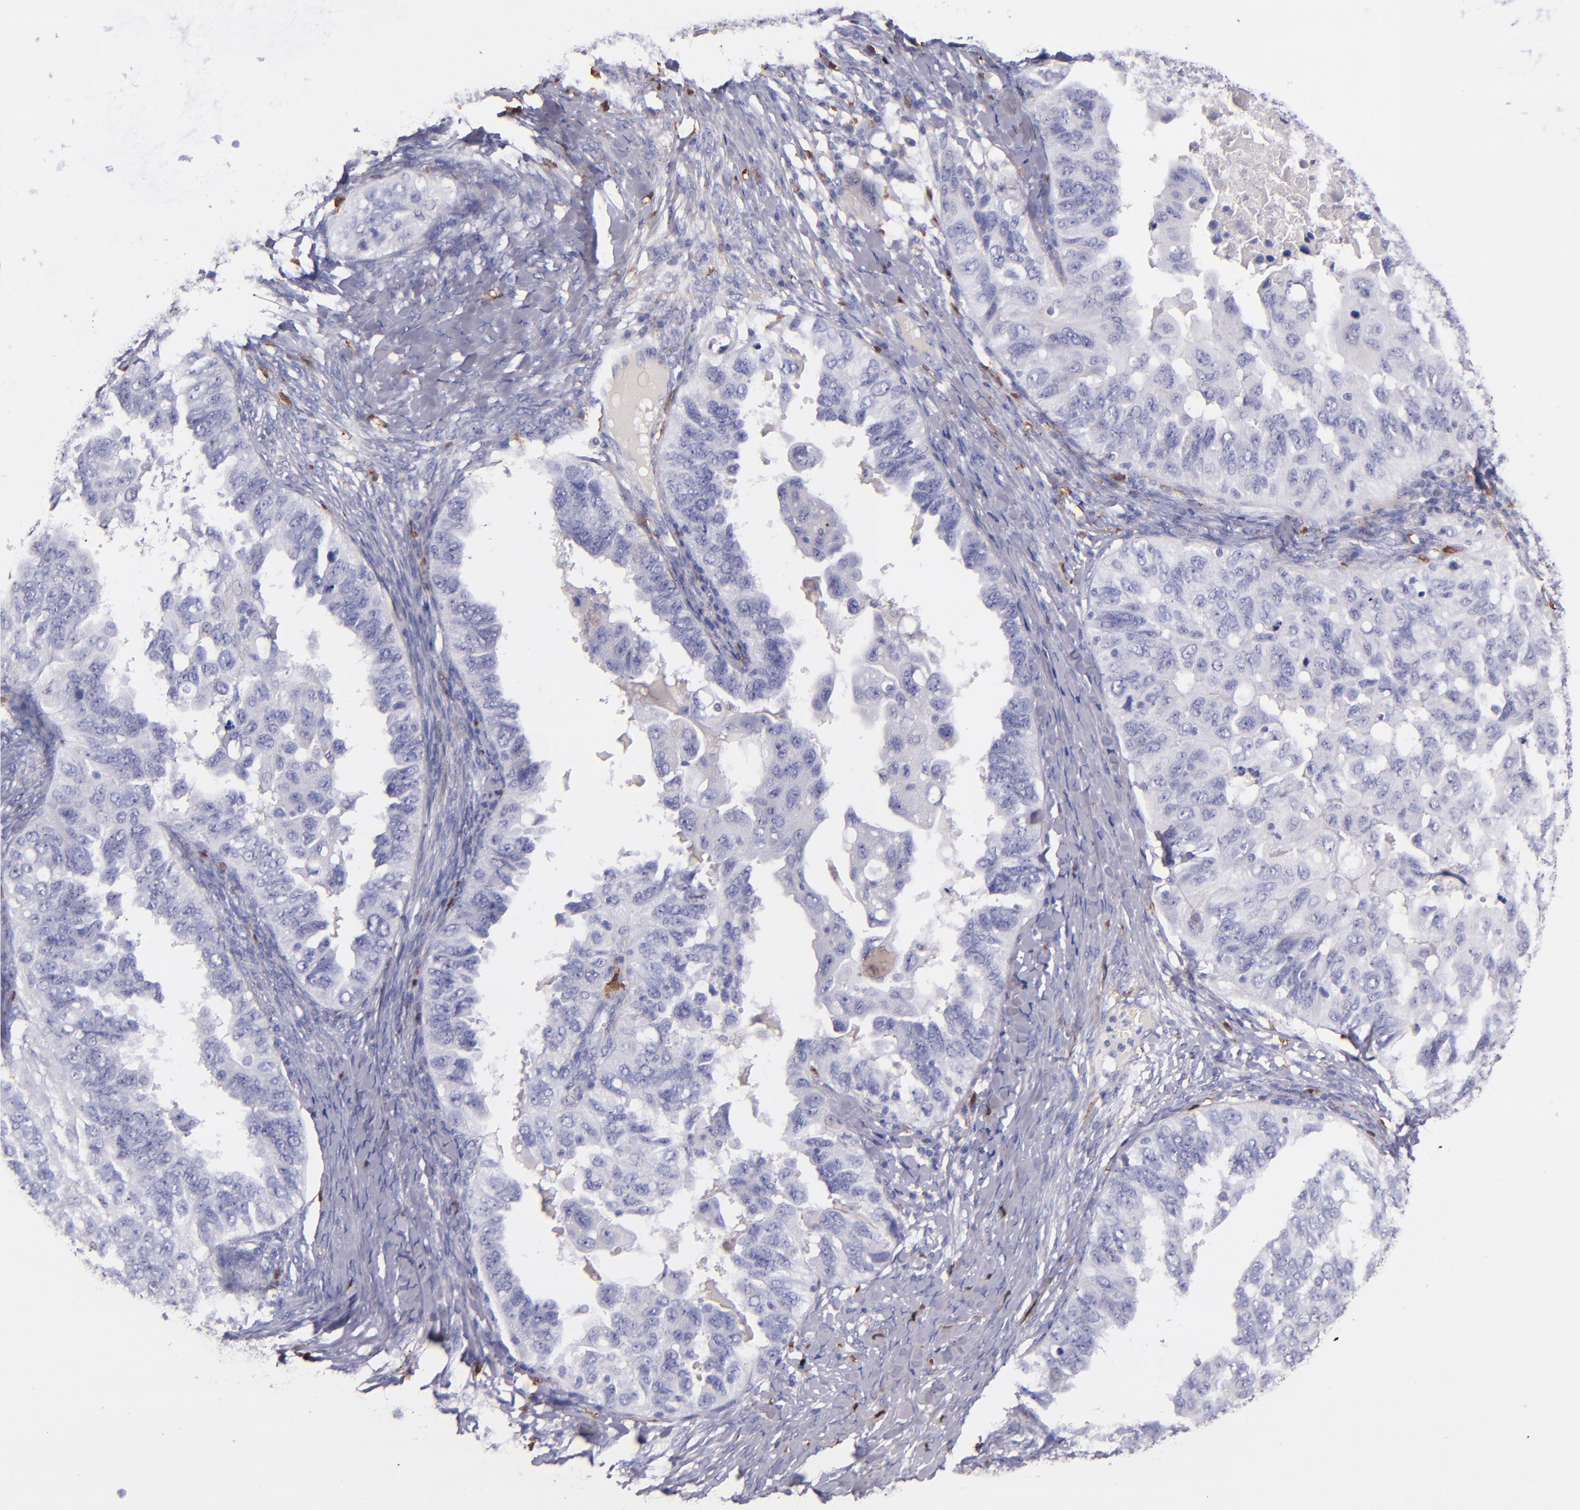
{"staining": {"intensity": "negative", "quantity": "none", "location": "none"}, "tissue": "ovarian cancer", "cell_type": "Tumor cells", "image_type": "cancer", "snomed": [{"axis": "morphology", "description": "Cystadenocarcinoma, serous, NOS"}, {"axis": "topography", "description": "Ovary"}], "caption": "This image is of ovarian cancer (serous cystadenocarcinoma) stained with immunohistochemistry to label a protein in brown with the nuclei are counter-stained blue. There is no expression in tumor cells.", "gene": "F13A1", "patient": {"sex": "female", "age": 82}}